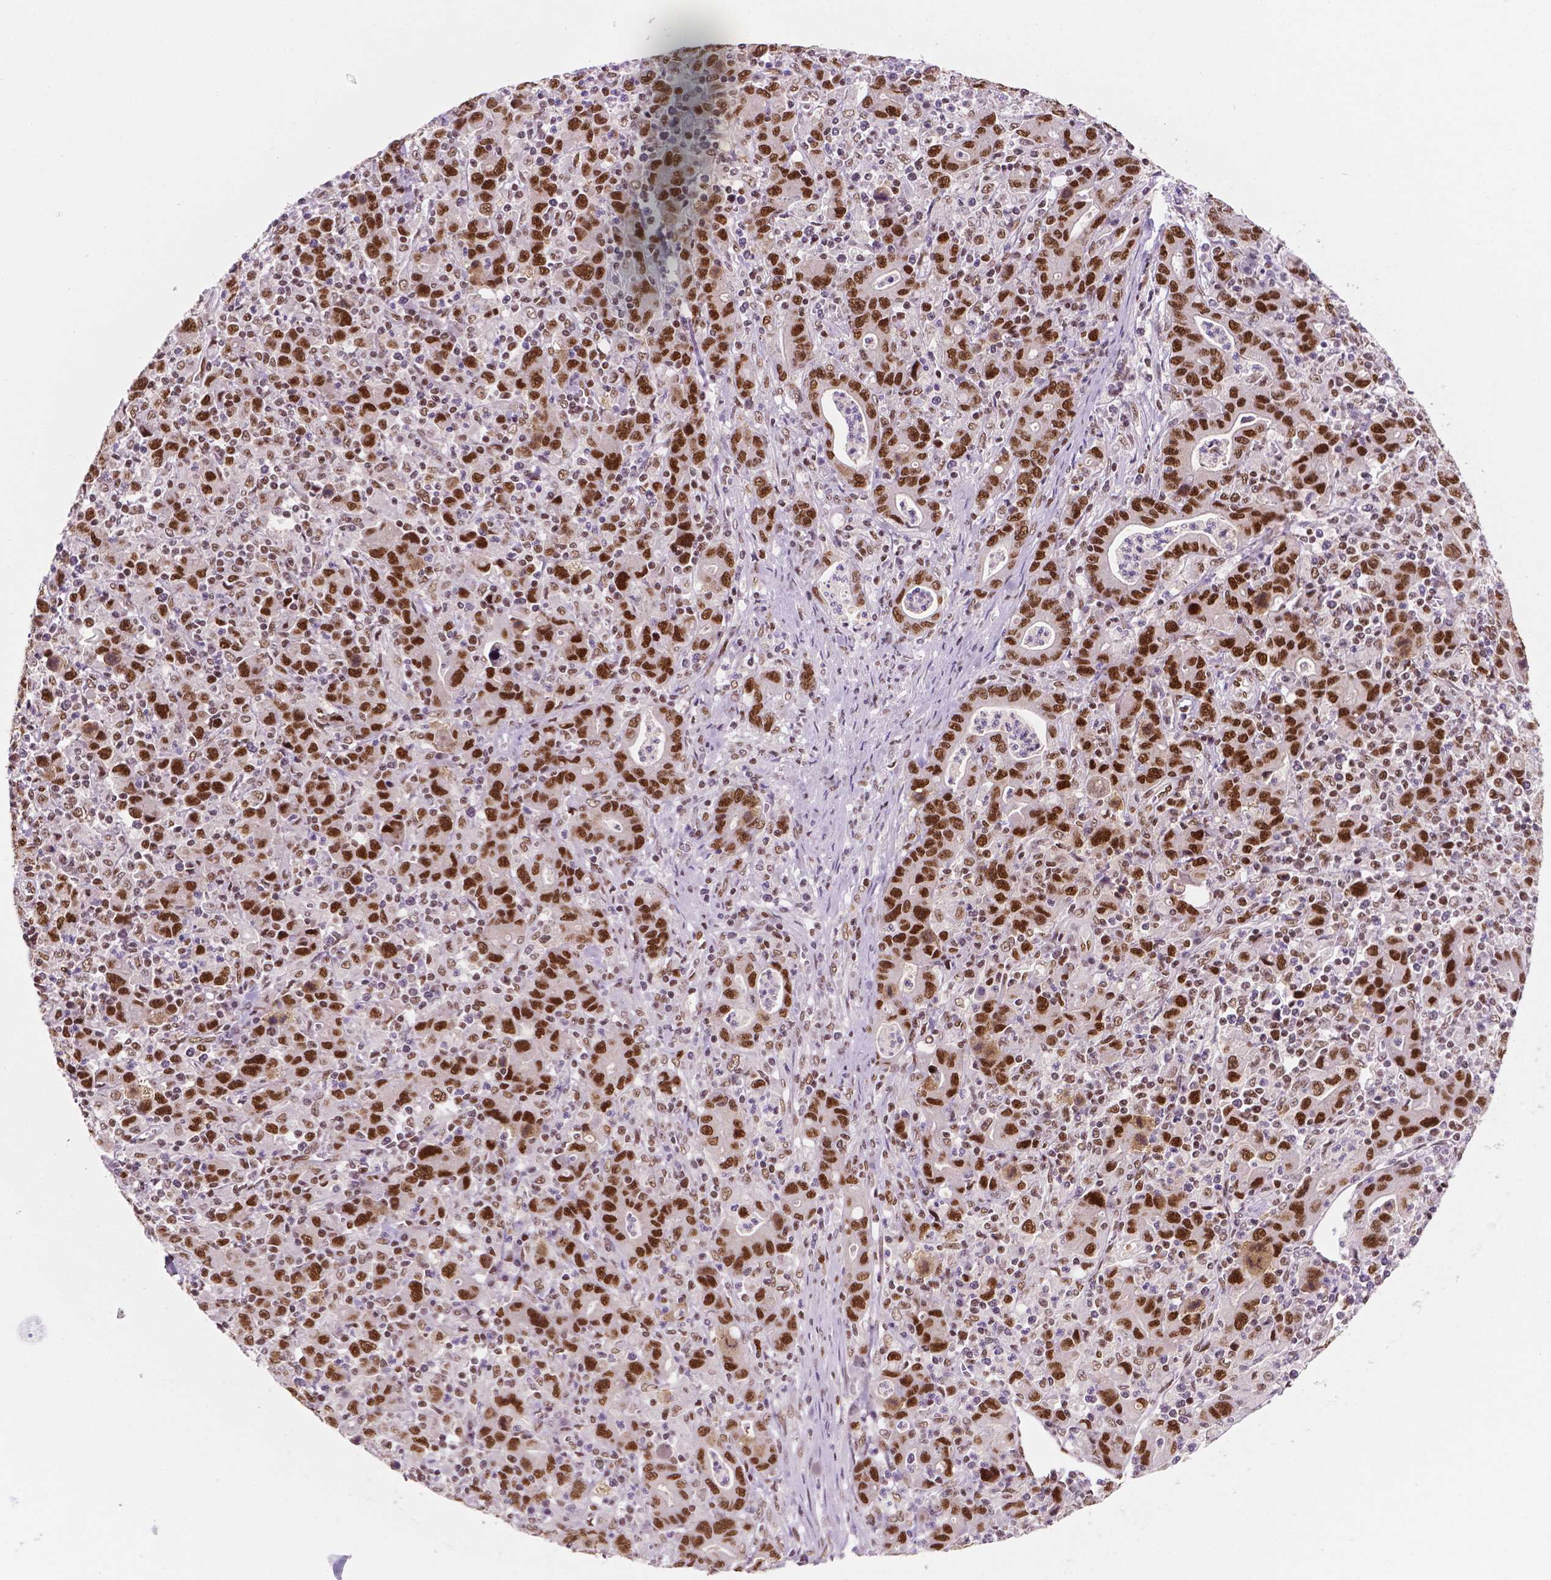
{"staining": {"intensity": "moderate", "quantity": "25%-75%", "location": "nuclear"}, "tissue": "stomach cancer", "cell_type": "Tumor cells", "image_type": "cancer", "snomed": [{"axis": "morphology", "description": "Adenocarcinoma, NOS"}, {"axis": "topography", "description": "Stomach, upper"}], "caption": "About 25%-75% of tumor cells in stomach adenocarcinoma demonstrate moderate nuclear protein staining as visualized by brown immunohistochemical staining.", "gene": "MLH1", "patient": {"sex": "male", "age": 69}}